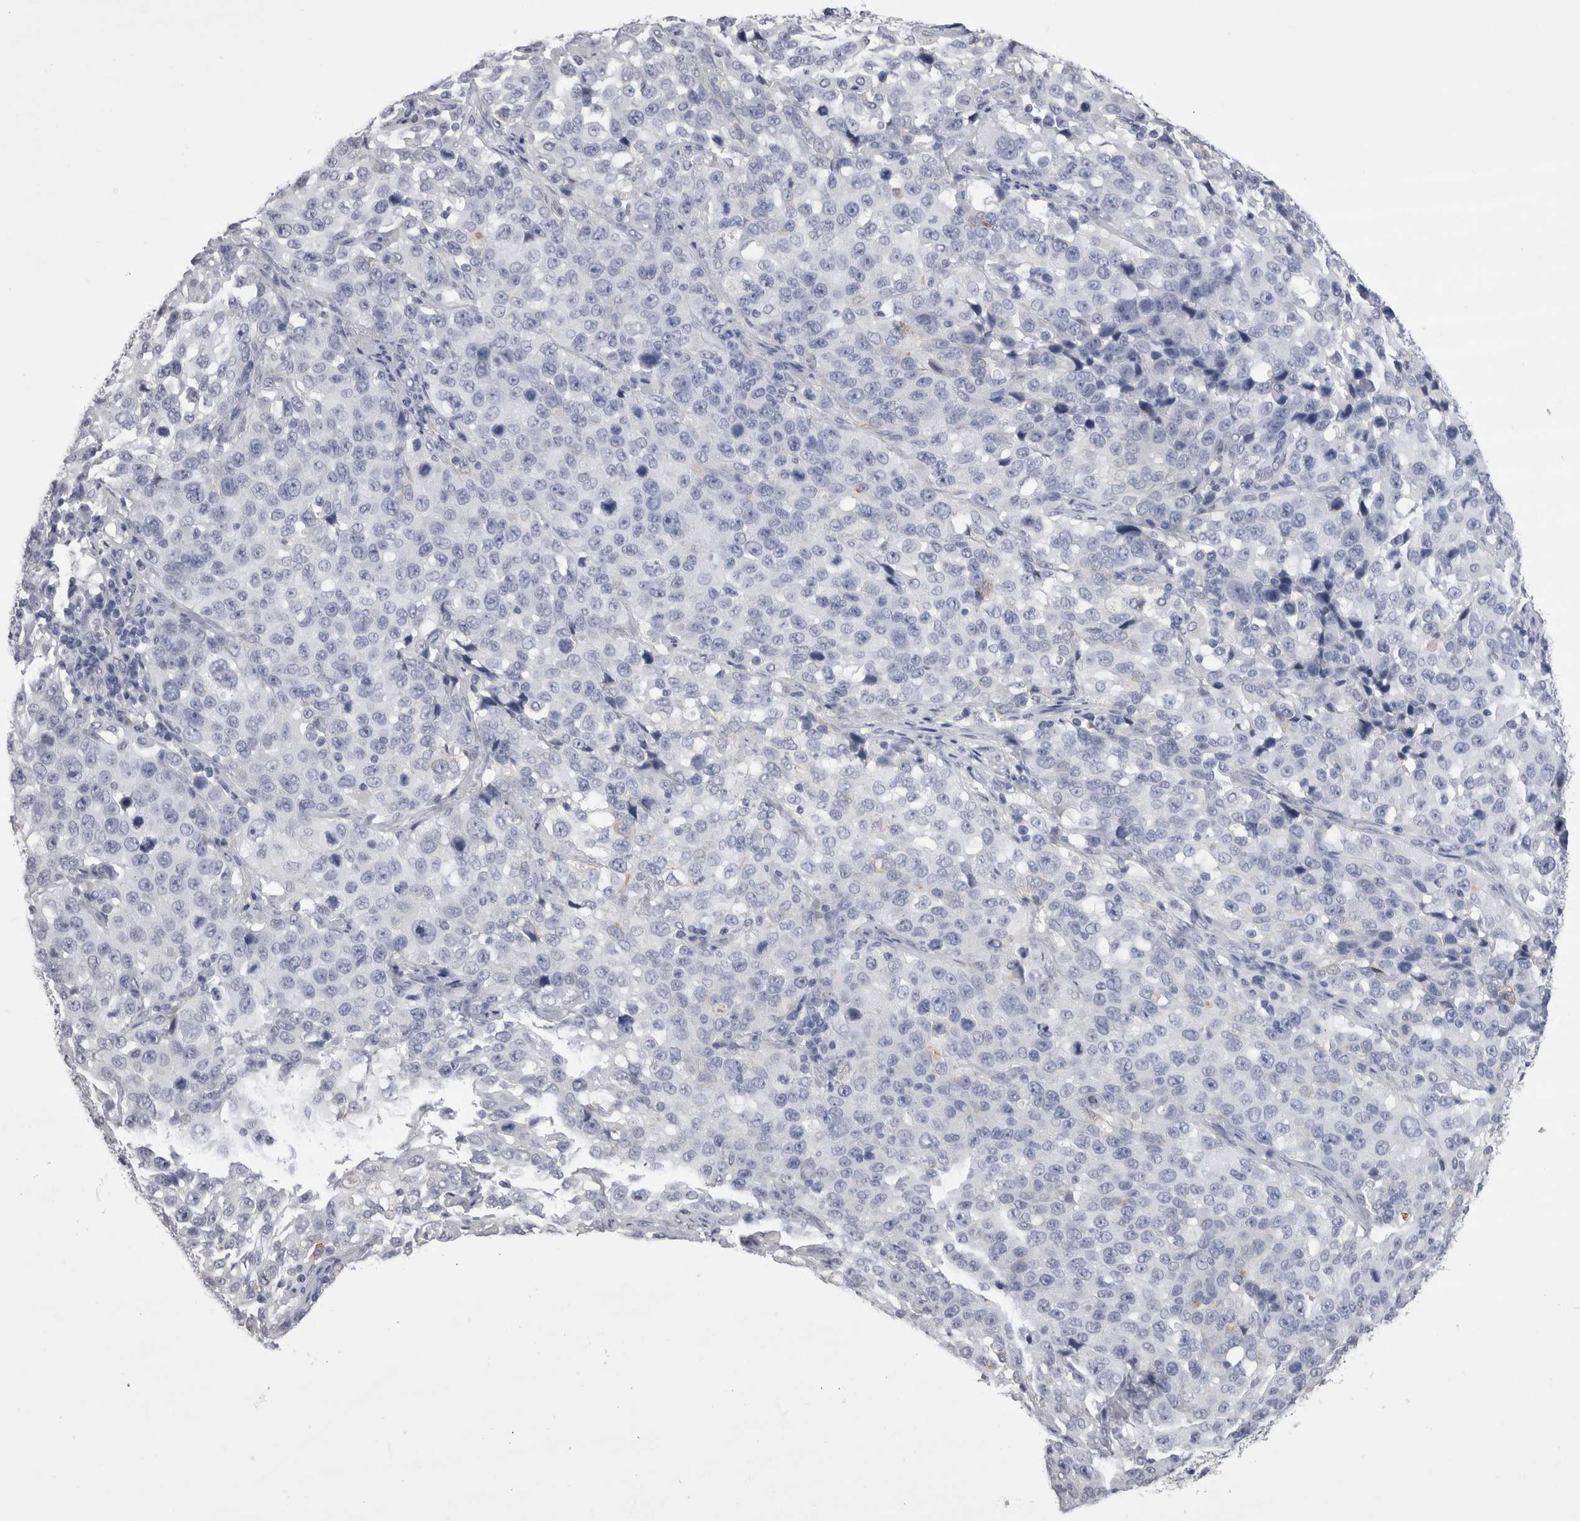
{"staining": {"intensity": "negative", "quantity": "none", "location": "none"}, "tissue": "stomach cancer", "cell_type": "Tumor cells", "image_type": "cancer", "snomed": [{"axis": "morphology", "description": "Normal tissue, NOS"}, {"axis": "morphology", "description": "Adenocarcinoma, NOS"}, {"axis": "topography", "description": "Stomach"}], "caption": "Immunohistochemistry of stomach cancer (adenocarcinoma) reveals no positivity in tumor cells.", "gene": "CDHR5", "patient": {"sex": "male", "age": 48}}